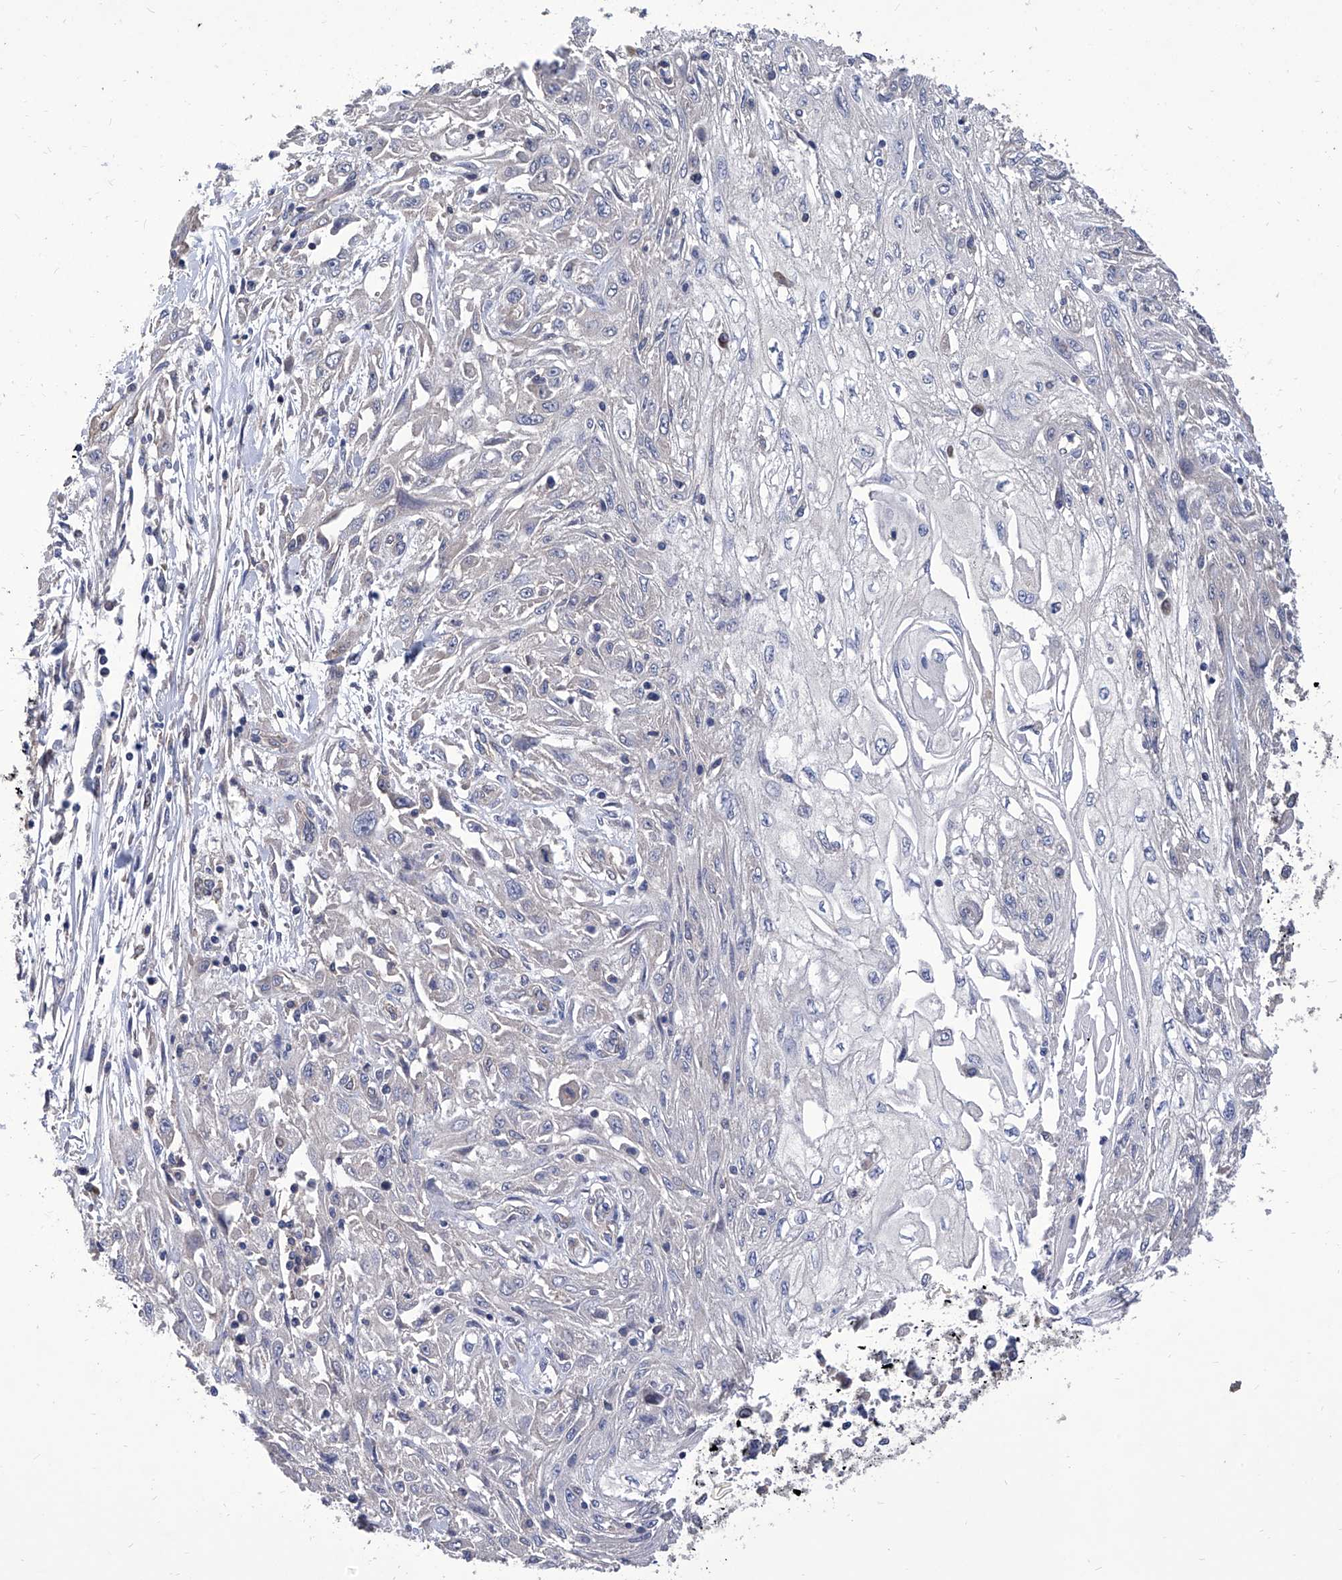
{"staining": {"intensity": "negative", "quantity": "none", "location": "none"}, "tissue": "skin cancer", "cell_type": "Tumor cells", "image_type": "cancer", "snomed": [{"axis": "morphology", "description": "Squamous cell carcinoma, NOS"}, {"axis": "morphology", "description": "Squamous cell carcinoma, metastatic, NOS"}, {"axis": "topography", "description": "Skin"}, {"axis": "topography", "description": "Lymph node"}], "caption": "Image shows no protein expression in tumor cells of metastatic squamous cell carcinoma (skin) tissue.", "gene": "TJAP1", "patient": {"sex": "male", "age": 75}}